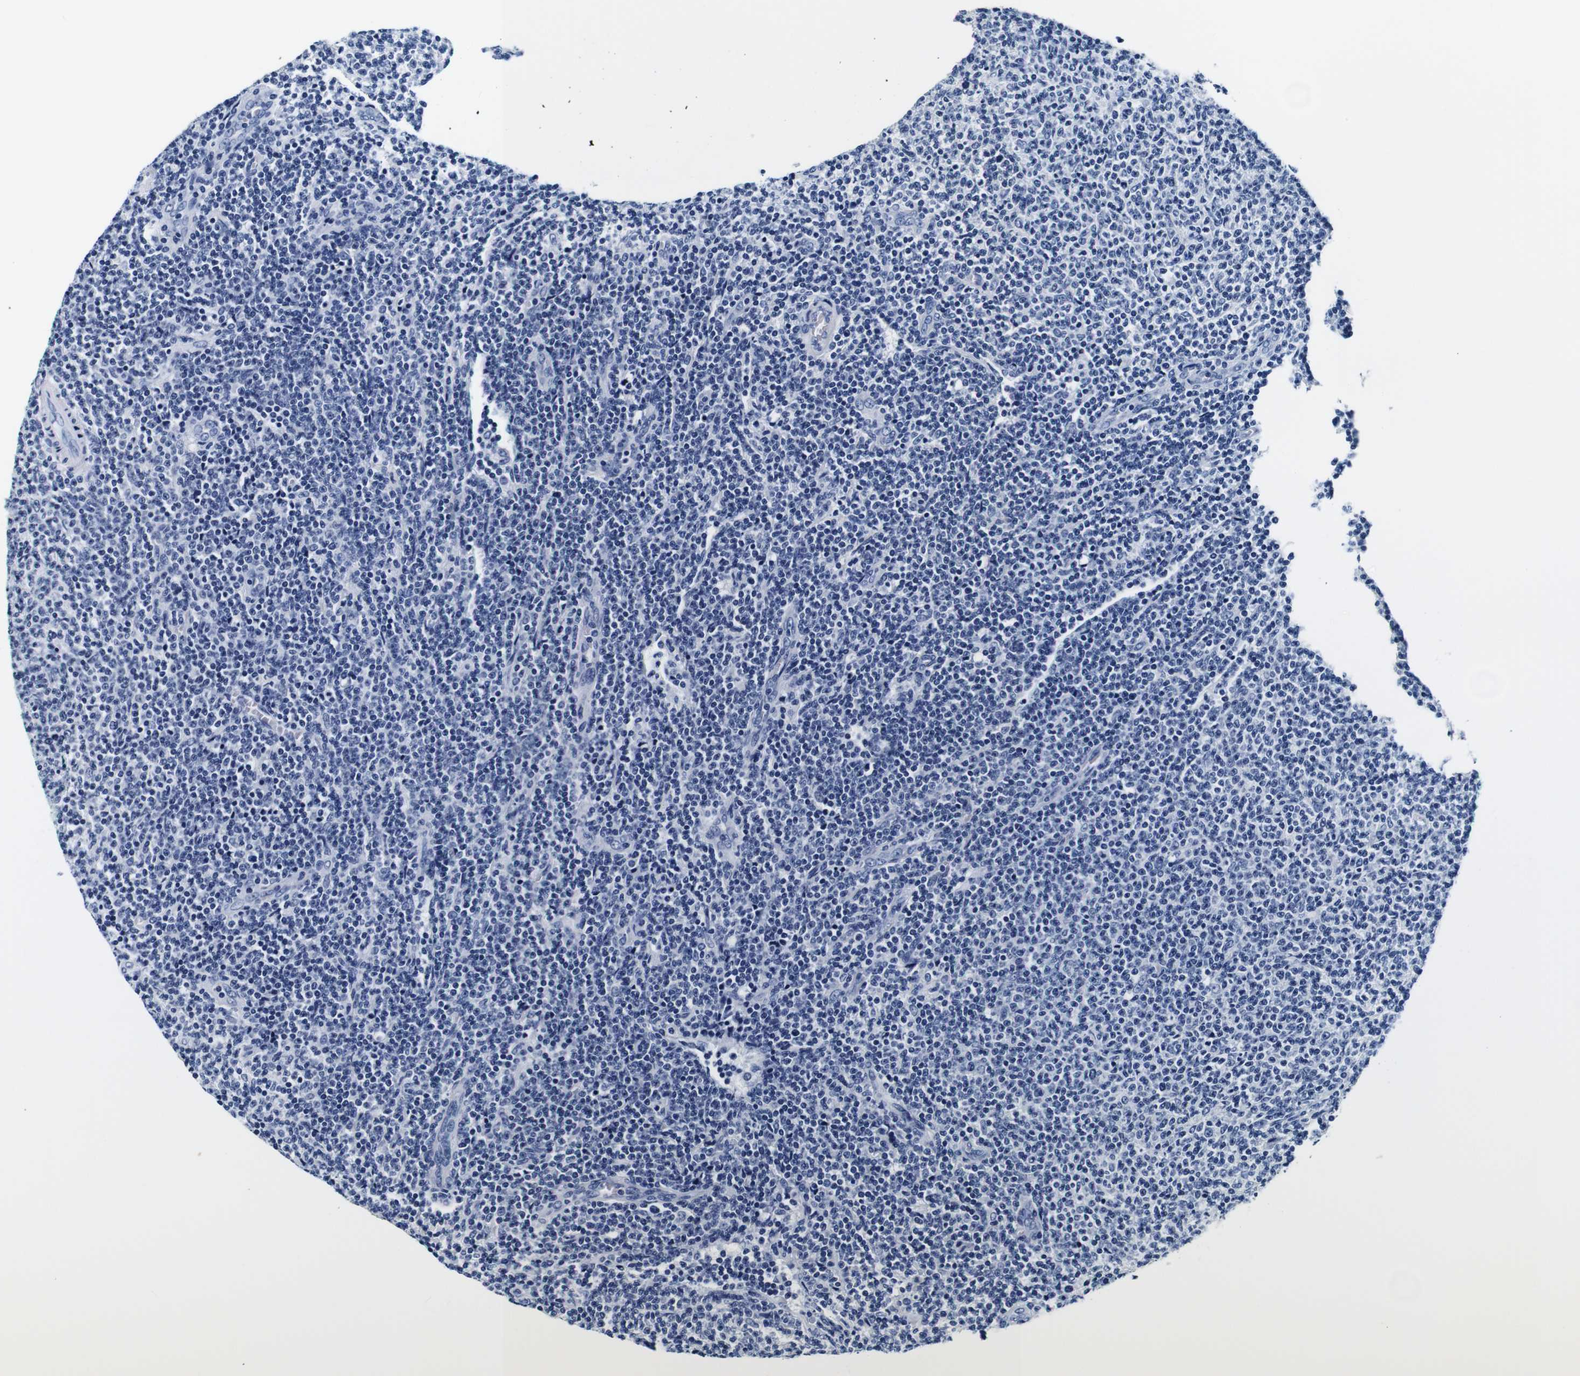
{"staining": {"intensity": "negative", "quantity": "none", "location": "none"}, "tissue": "lymphoma", "cell_type": "Tumor cells", "image_type": "cancer", "snomed": [{"axis": "morphology", "description": "Malignant lymphoma, non-Hodgkin's type, Low grade"}, {"axis": "topography", "description": "Lymph node"}], "caption": "Lymphoma stained for a protein using immunohistochemistry (IHC) exhibits no positivity tumor cells.", "gene": "GP1BA", "patient": {"sex": "male", "age": 66}}